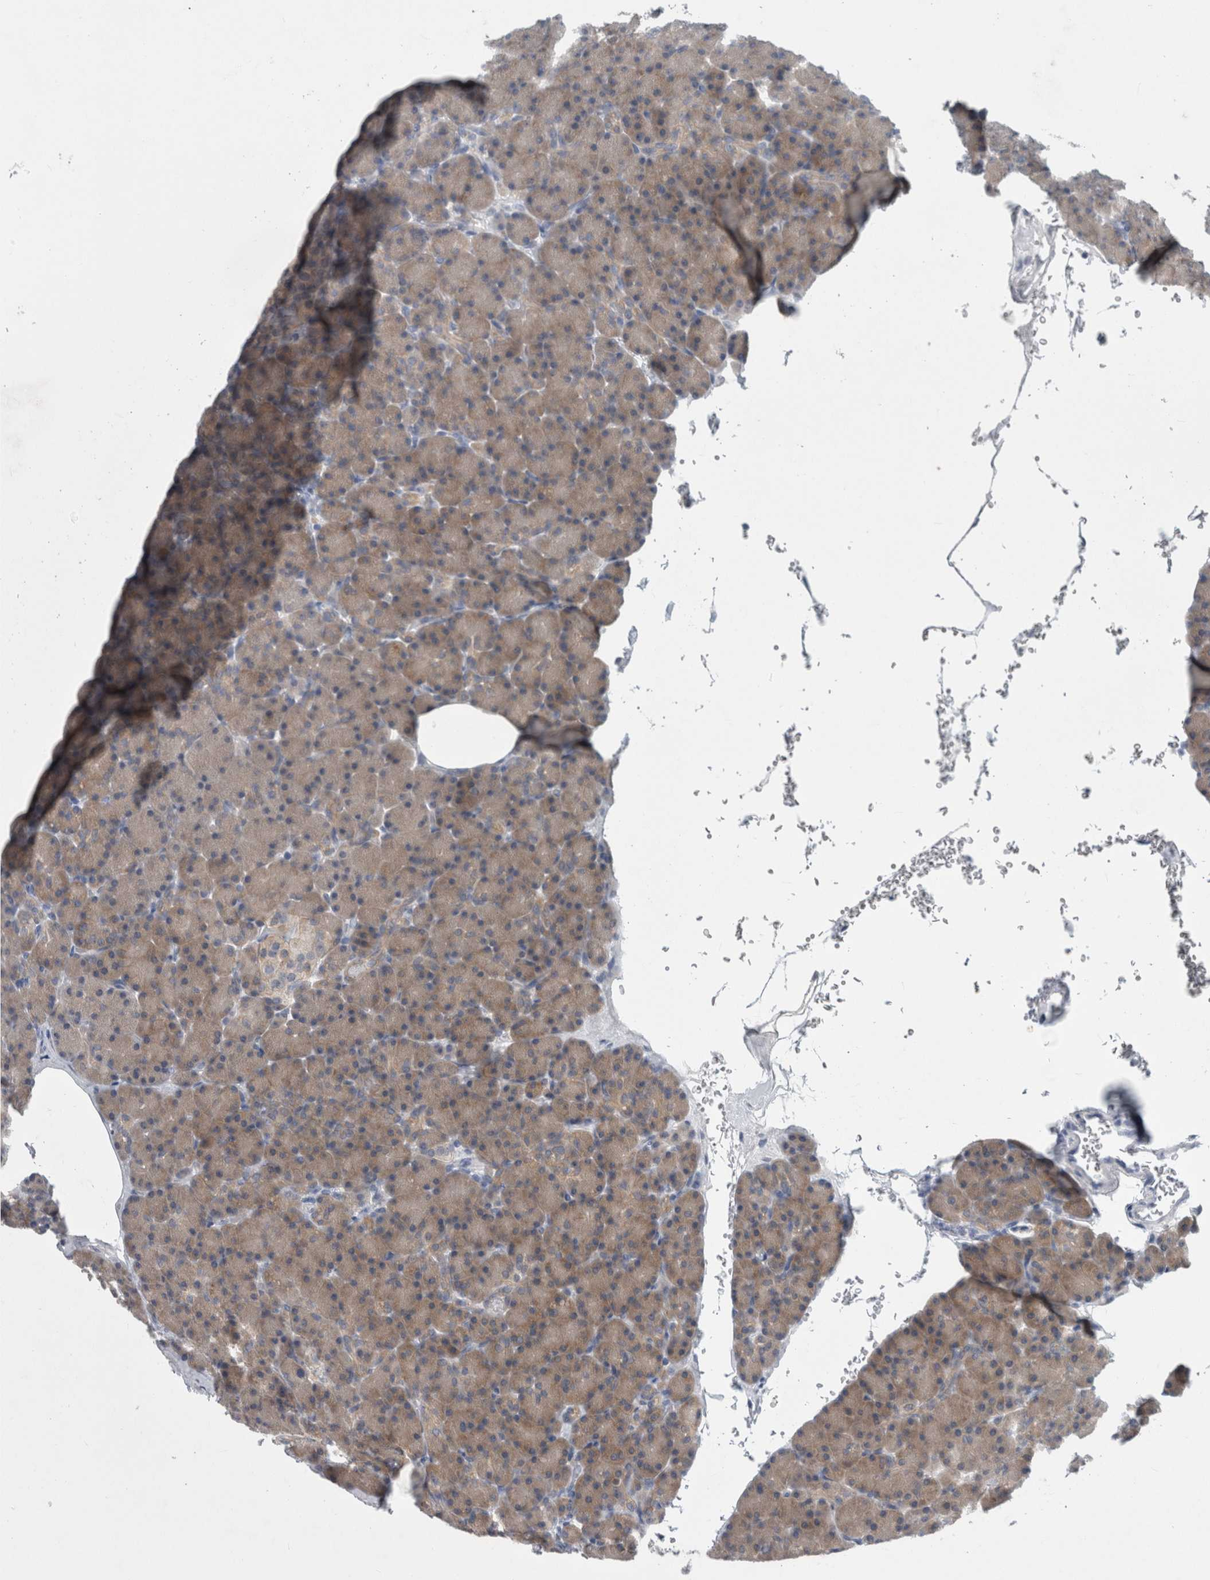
{"staining": {"intensity": "weak", "quantity": ">75%", "location": "cytoplasmic/membranous"}, "tissue": "pancreas", "cell_type": "Exocrine glandular cells", "image_type": "normal", "snomed": [{"axis": "morphology", "description": "Normal tissue, NOS"}, {"axis": "topography", "description": "Pancreas"}], "caption": "Pancreas stained with immunohistochemistry exhibits weak cytoplasmic/membranous staining in approximately >75% of exocrine glandular cells.", "gene": "FAM83H", "patient": {"sex": "female", "age": 43}}